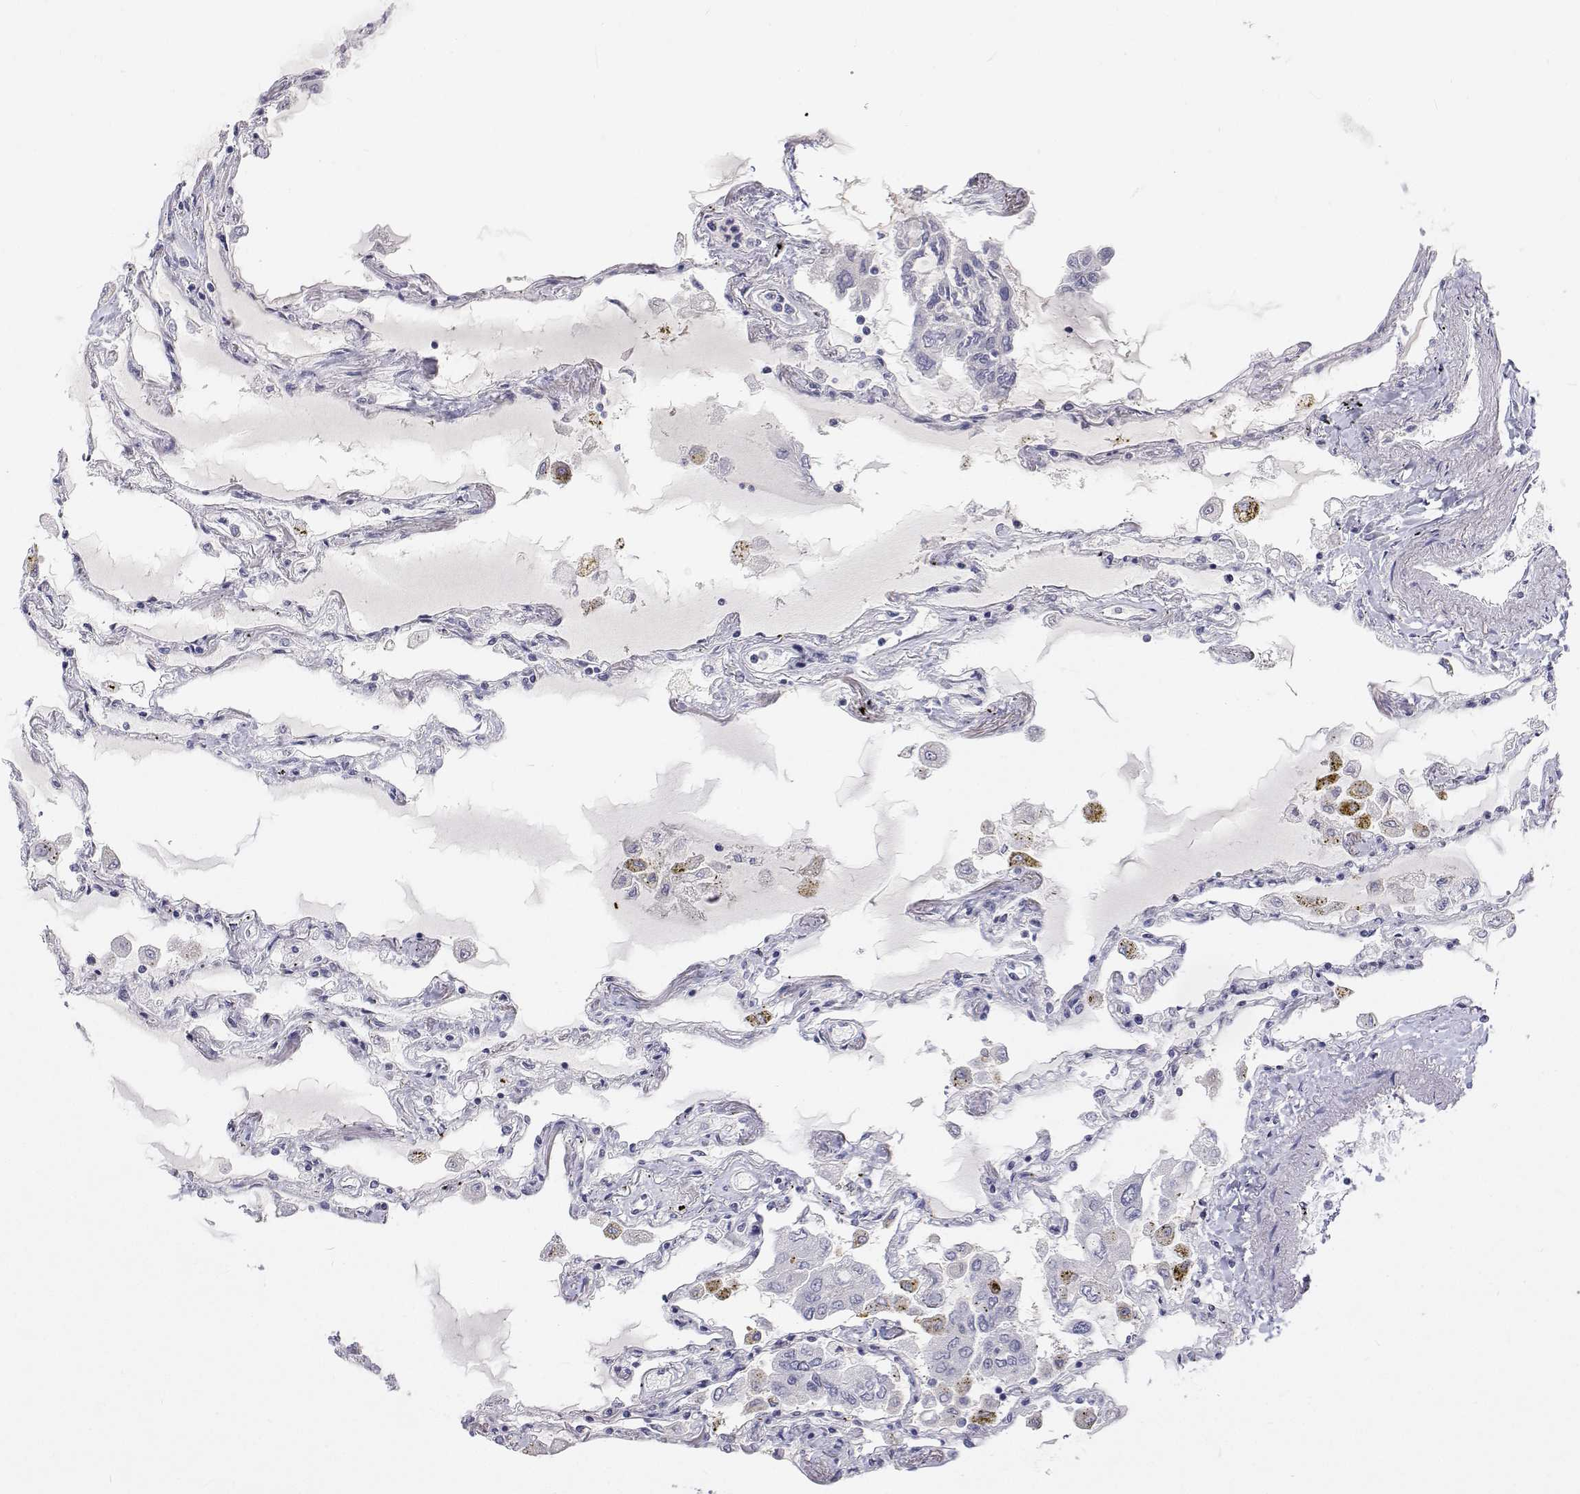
{"staining": {"intensity": "negative", "quantity": "none", "location": "none"}, "tissue": "lung", "cell_type": "Alveolar cells", "image_type": "normal", "snomed": [{"axis": "morphology", "description": "Normal tissue, NOS"}, {"axis": "morphology", "description": "Adenocarcinoma, NOS"}, {"axis": "topography", "description": "Cartilage tissue"}, {"axis": "topography", "description": "Lung"}], "caption": "Immunohistochemical staining of benign lung demonstrates no significant positivity in alveolar cells. (DAB immunohistochemistry (IHC) visualized using brightfield microscopy, high magnification).", "gene": "MYPN", "patient": {"sex": "female", "age": 67}}